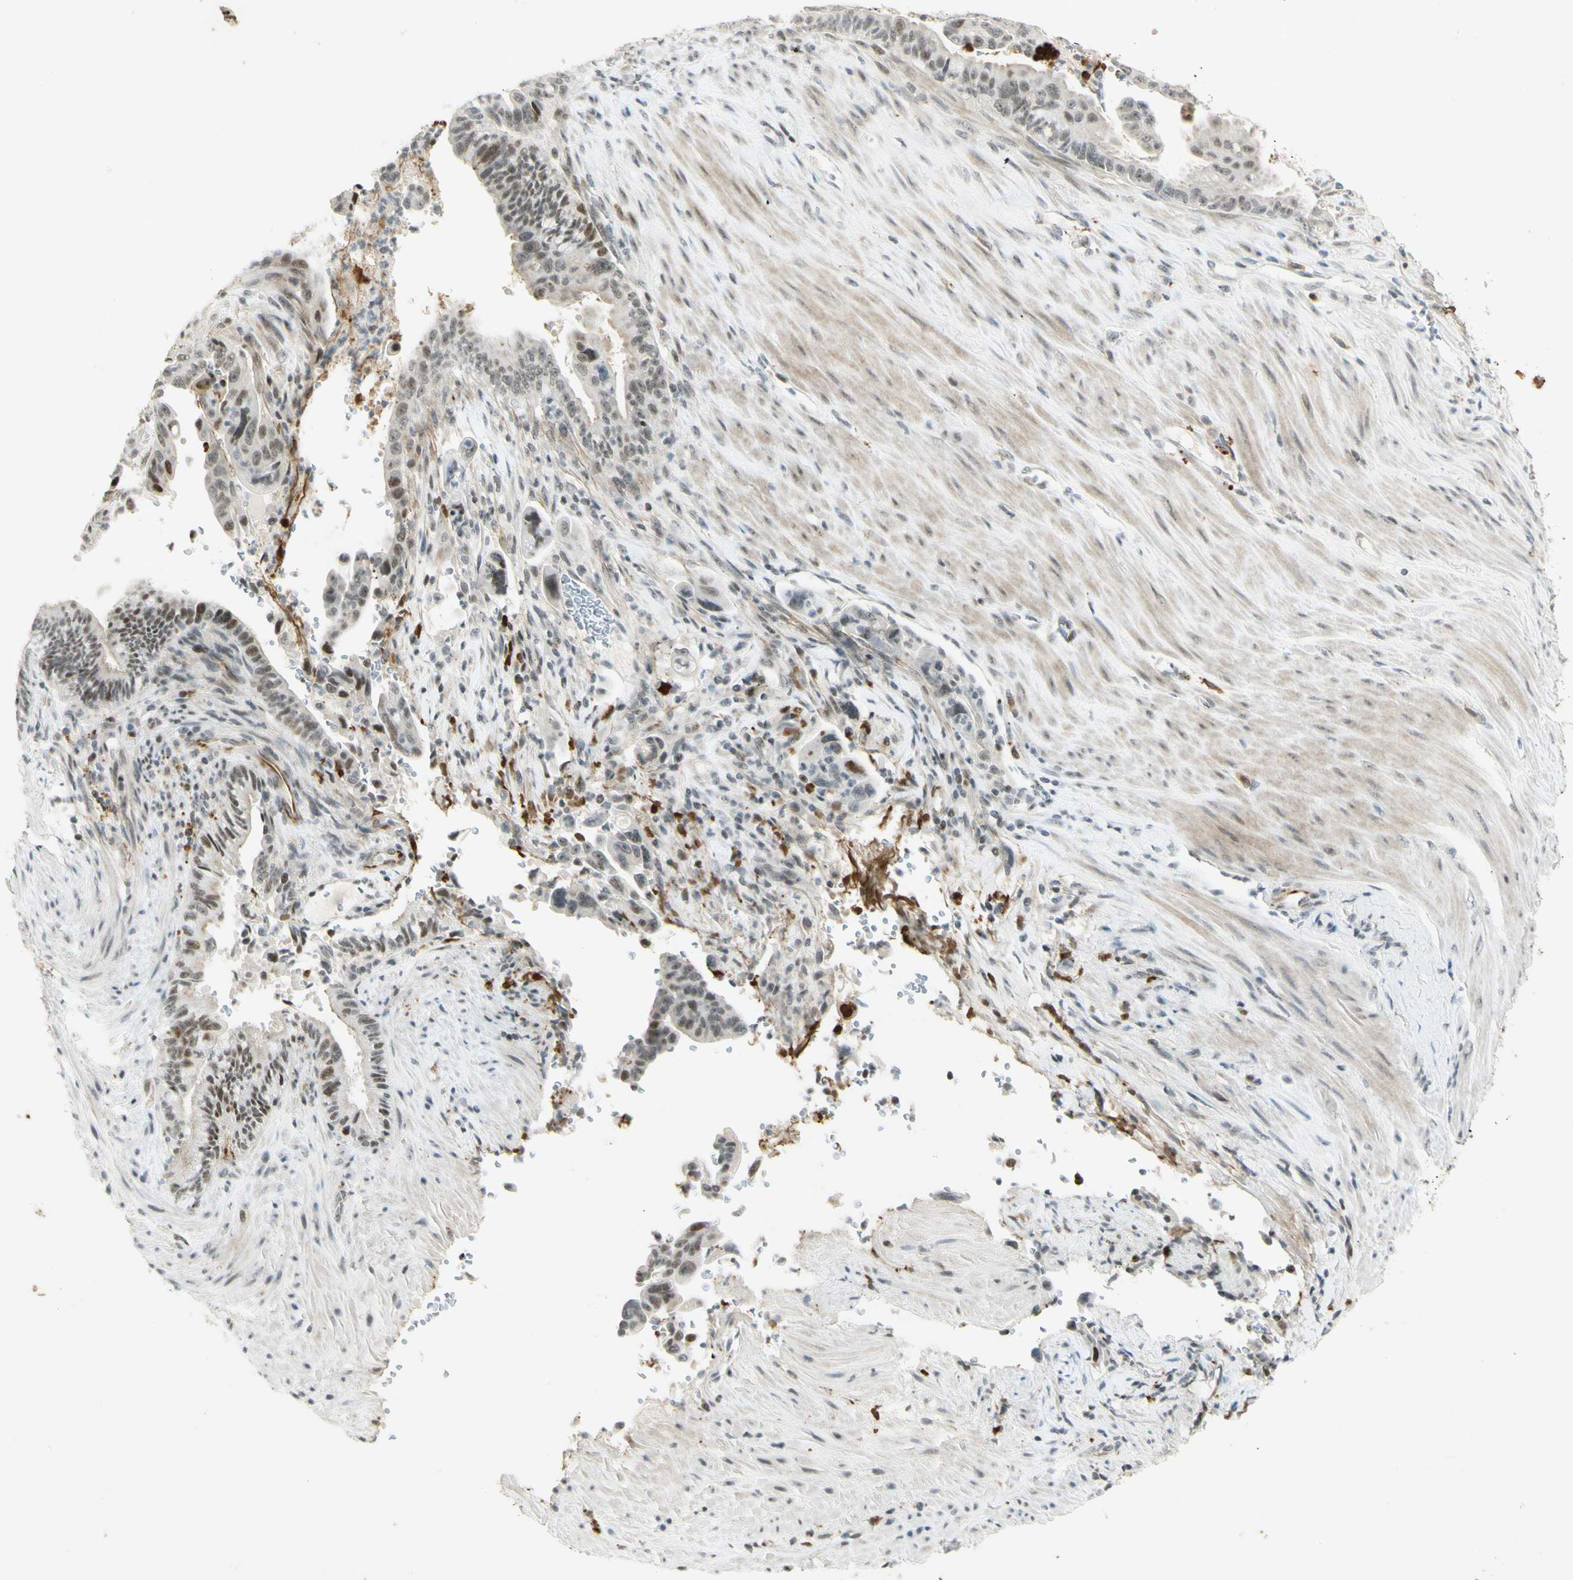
{"staining": {"intensity": "moderate", "quantity": ">75%", "location": "nuclear"}, "tissue": "pancreatic cancer", "cell_type": "Tumor cells", "image_type": "cancer", "snomed": [{"axis": "morphology", "description": "Adenocarcinoma, NOS"}, {"axis": "topography", "description": "Pancreas"}], "caption": "Protein staining by immunohistochemistry exhibits moderate nuclear positivity in approximately >75% of tumor cells in adenocarcinoma (pancreatic). (DAB (3,3'-diaminobenzidine) IHC, brown staining for protein, blue staining for nuclei).", "gene": "IRF1", "patient": {"sex": "male", "age": 70}}